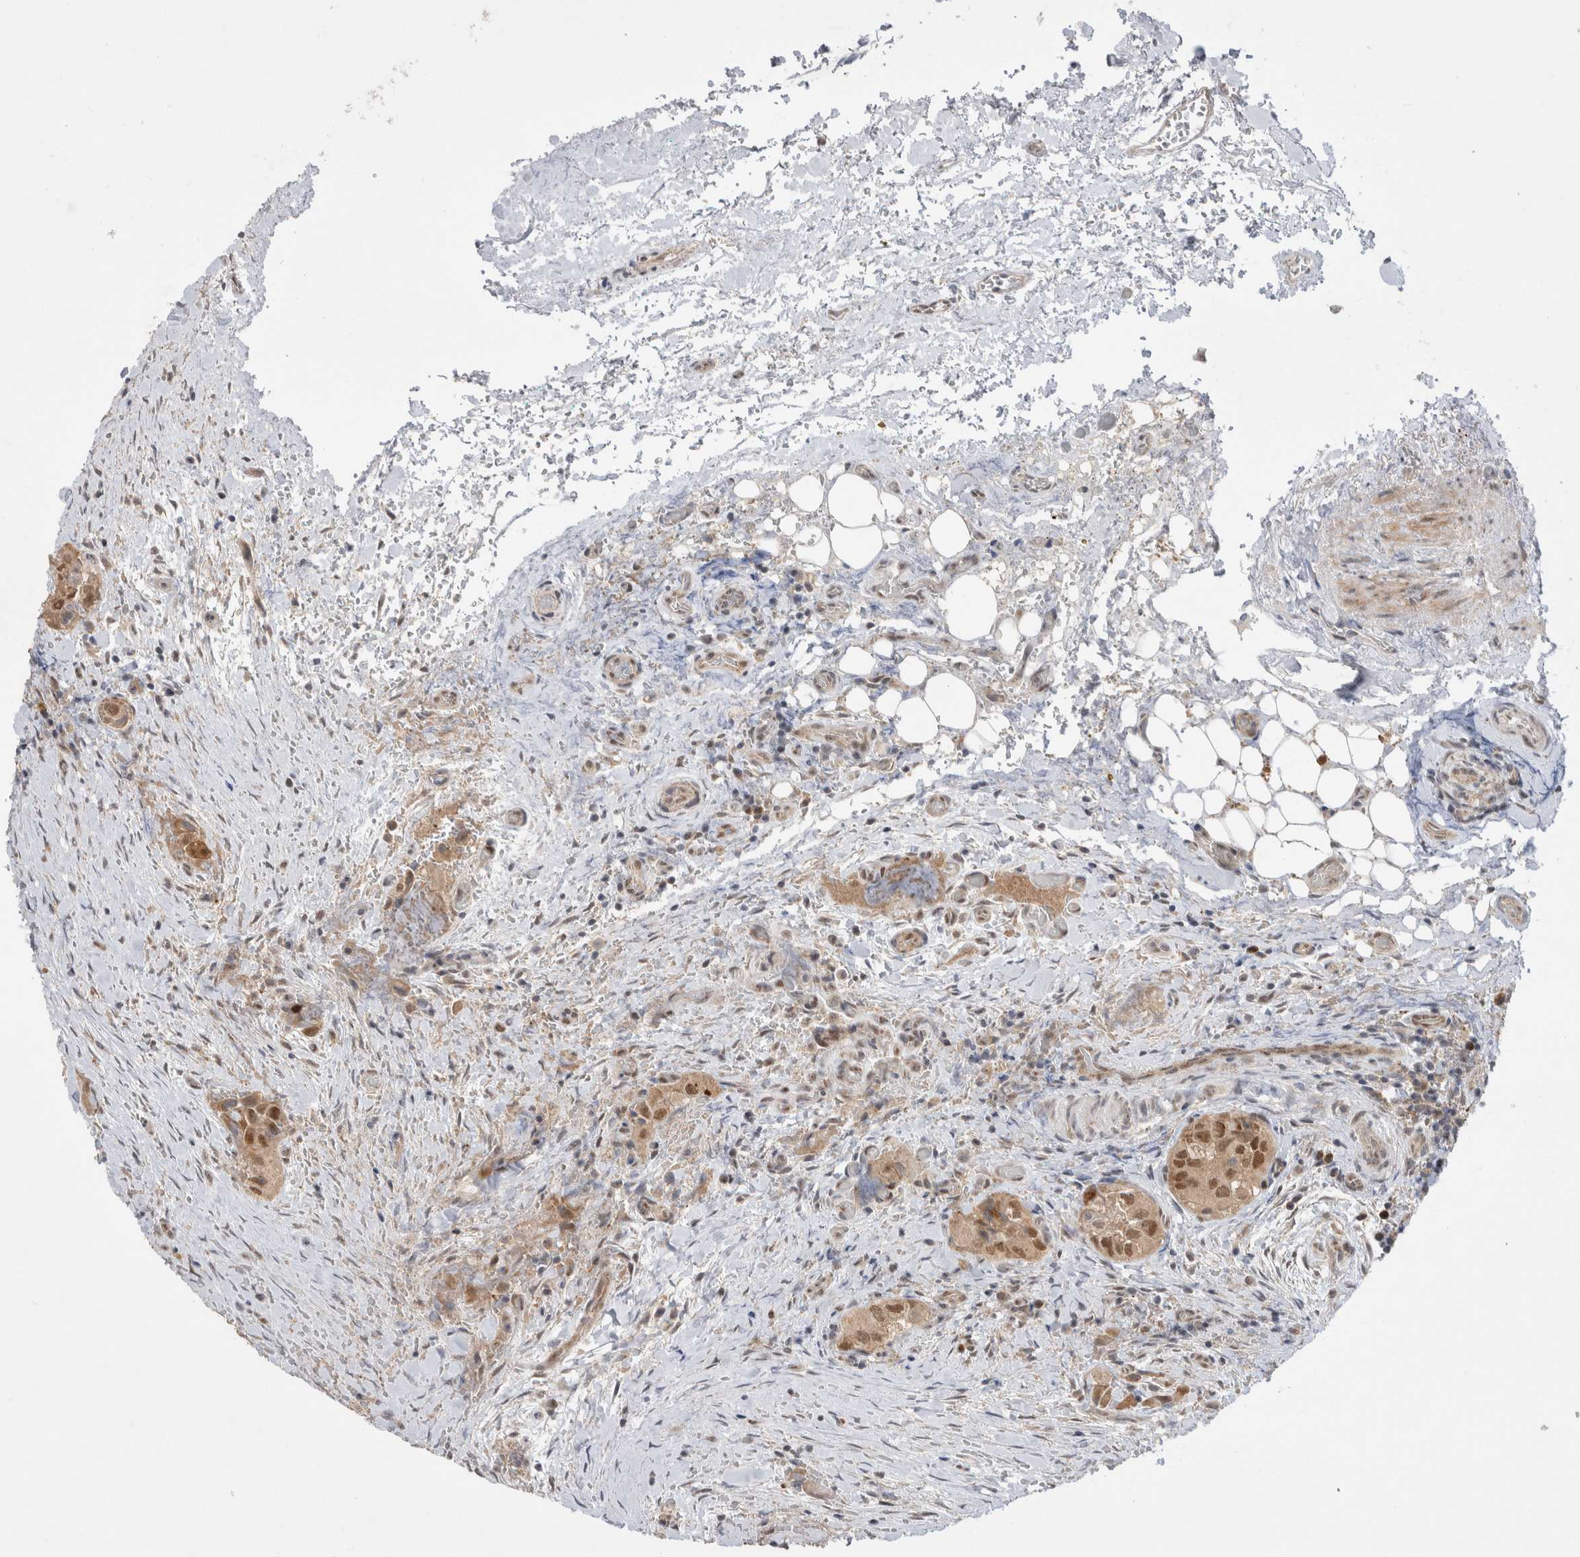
{"staining": {"intensity": "moderate", "quantity": ">75%", "location": "cytoplasmic/membranous,nuclear"}, "tissue": "thyroid cancer", "cell_type": "Tumor cells", "image_type": "cancer", "snomed": [{"axis": "morphology", "description": "Papillary adenocarcinoma, NOS"}, {"axis": "topography", "description": "Thyroid gland"}], "caption": "Thyroid cancer stained with IHC displays moderate cytoplasmic/membranous and nuclear expression in approximately >75% of tumor cells. (Stains: DAB (3,3'-diaminobenzidine) in brown, nuclei in blue, Microscopy: brightfield microscopy at high magnification).", "gene": "SLC29A1", "patient": {"sex": "female", "age": 59}}